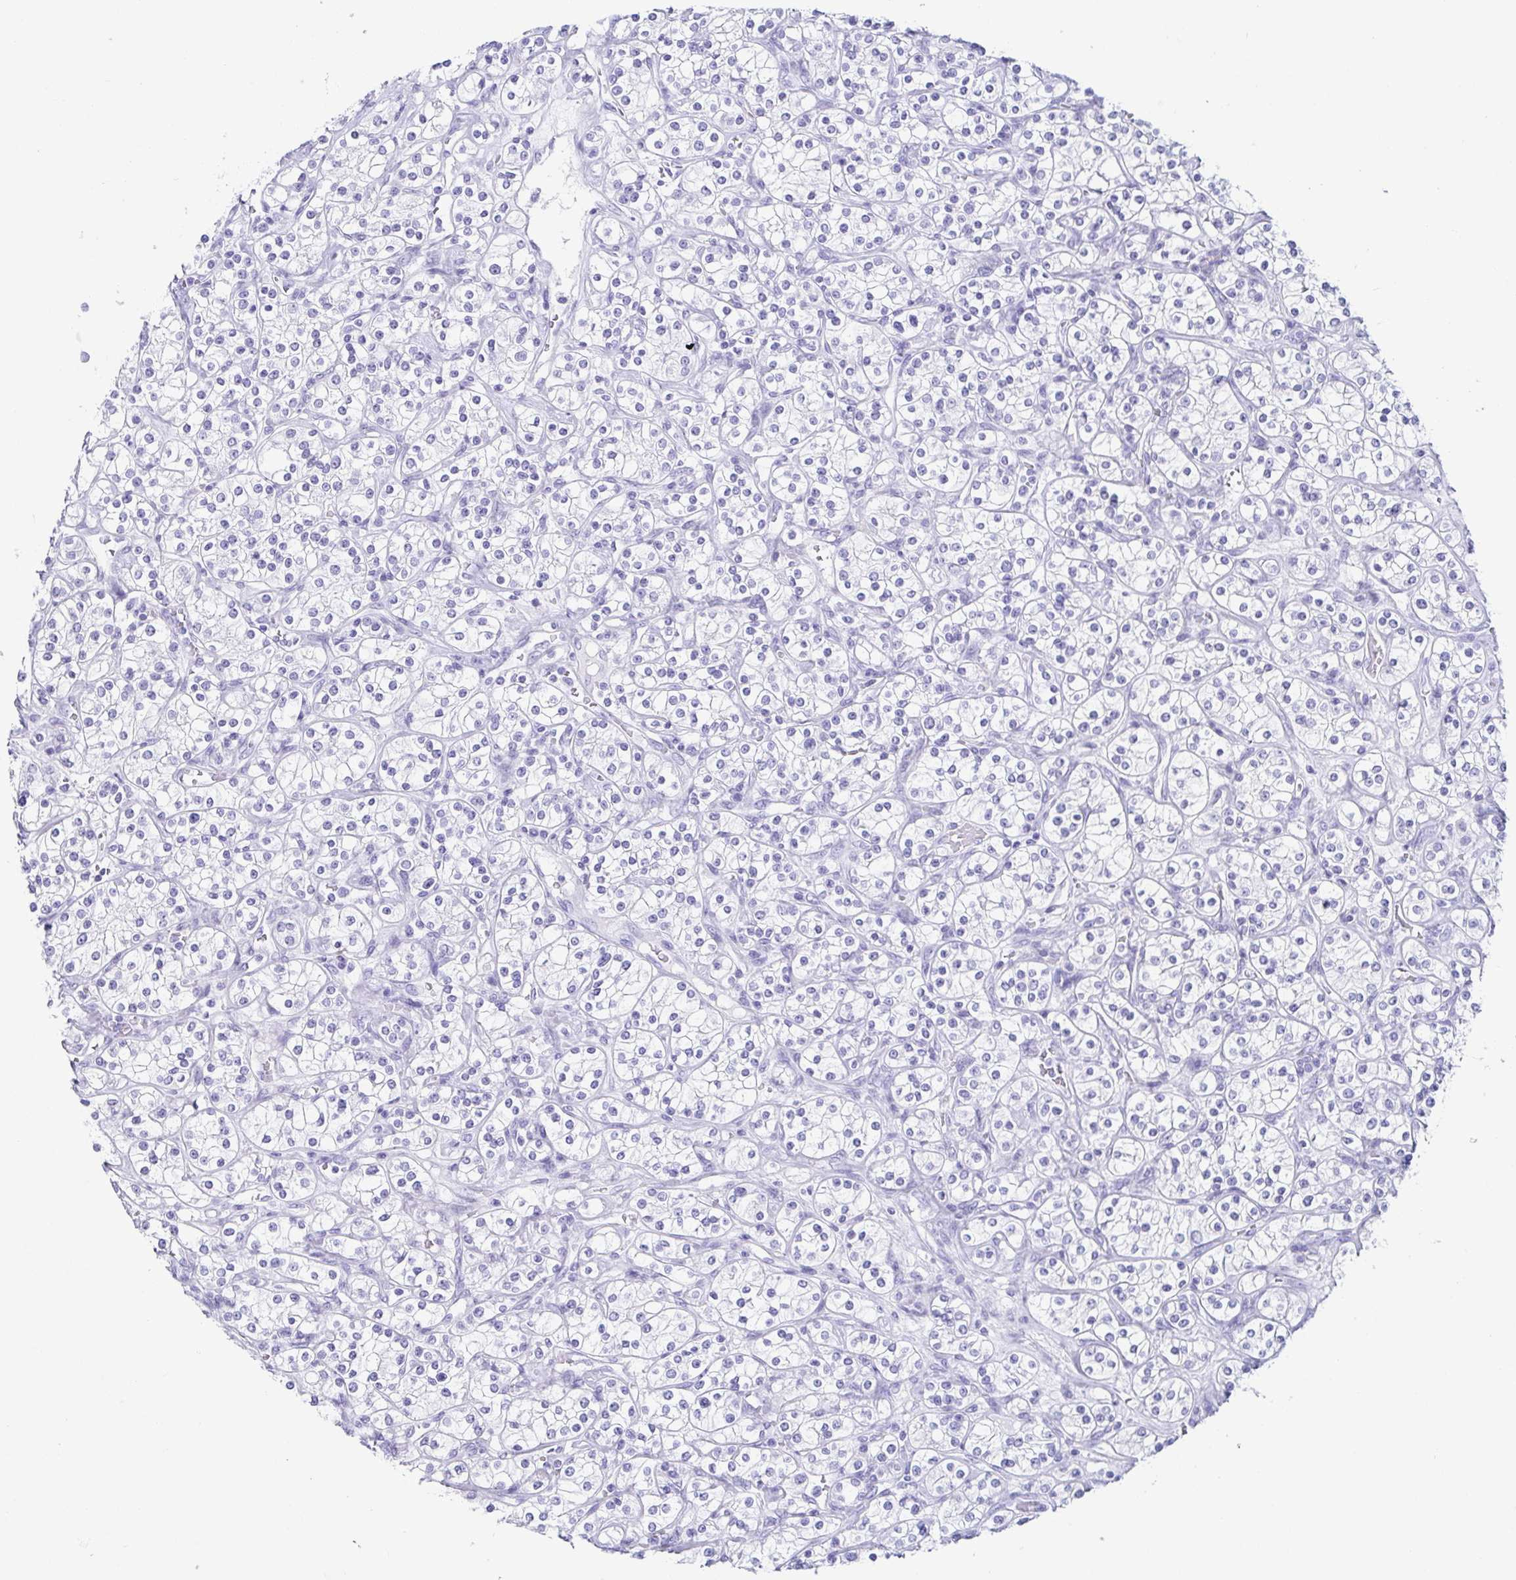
{"staining": {"intensity": "negative", "quantity": "none", "location": "none"}, "tissue": "renal cancer", "cell_type": "Tumor cells", "image_type": "cancer", "snomed": [{"axis": "morphology", "description": "Adenocarcinoma, NOS"}, {"axis": "topography", "description": "Kidney"}], "caption": "Immunohistochemistry (IHC) image of human renal cancer (adenocarcinoma) stained for a protein (brown), which shows no staining in tumor cells.", "gene": "CD164L2", "patient": {"sex": "male", "age": 77}}